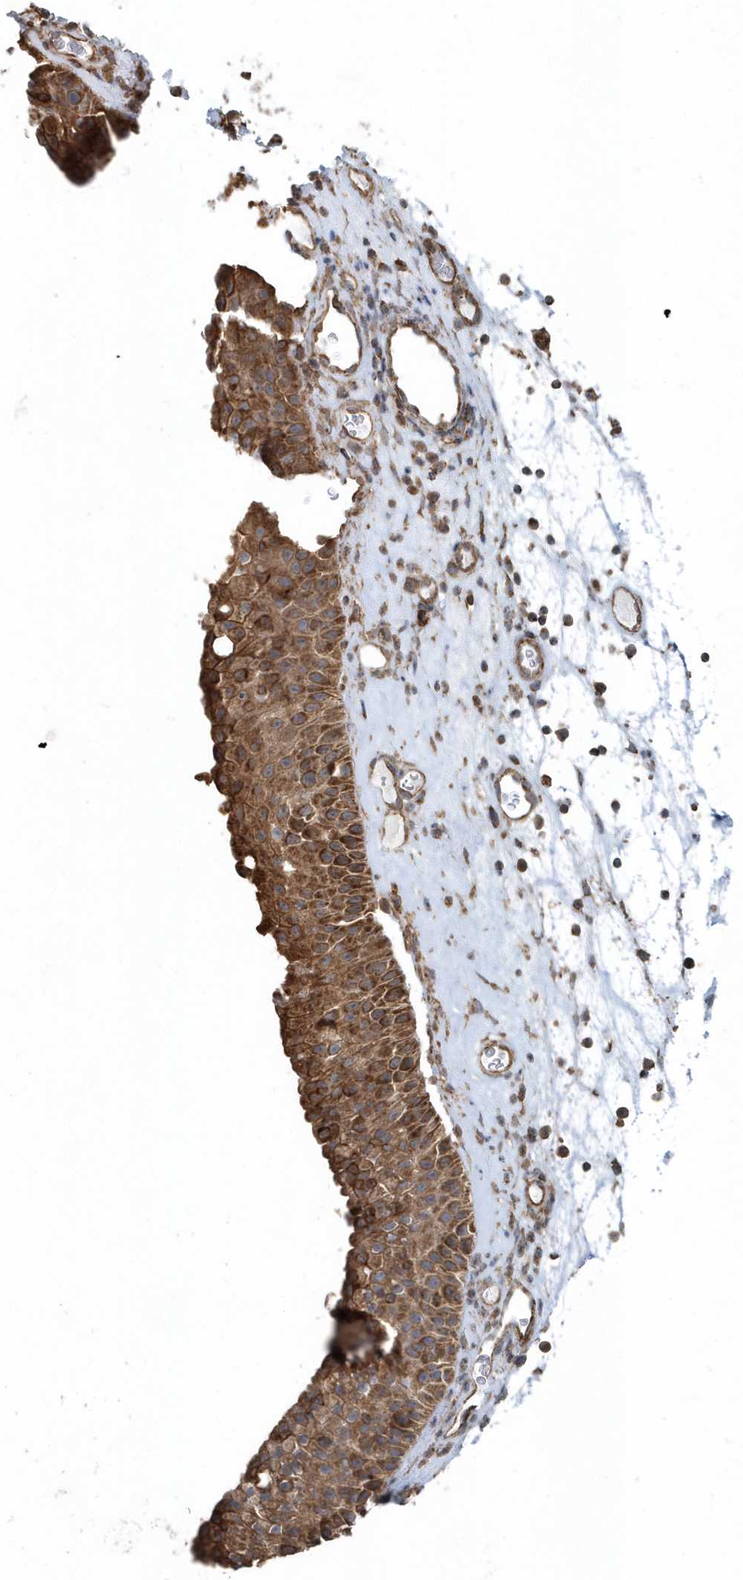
{"staining": {"intensity": "moderate", "quantity": ">75%", "location": "cytoplasmic/membranous"}, "tissue": "nasopharynx", "cell_type": "Respiratory epithelial cells", "image_type": "normal", "snomed": [{"axis": "morphology", "description": "Normal tissue, NOS"}, {"axis": "topography", "description": "Nasopharynx"}], "caption": "Immunohistochemical staining of benign nasopharynx exhibits moderate cytoplasmic/membranous protein expression in about >75% of respiratory epithelial cells. (Brightfield microscopy of DAB IHC at high magnification).", "gene": "MMUT", "patient": {"sex": "male", "age": 64}}